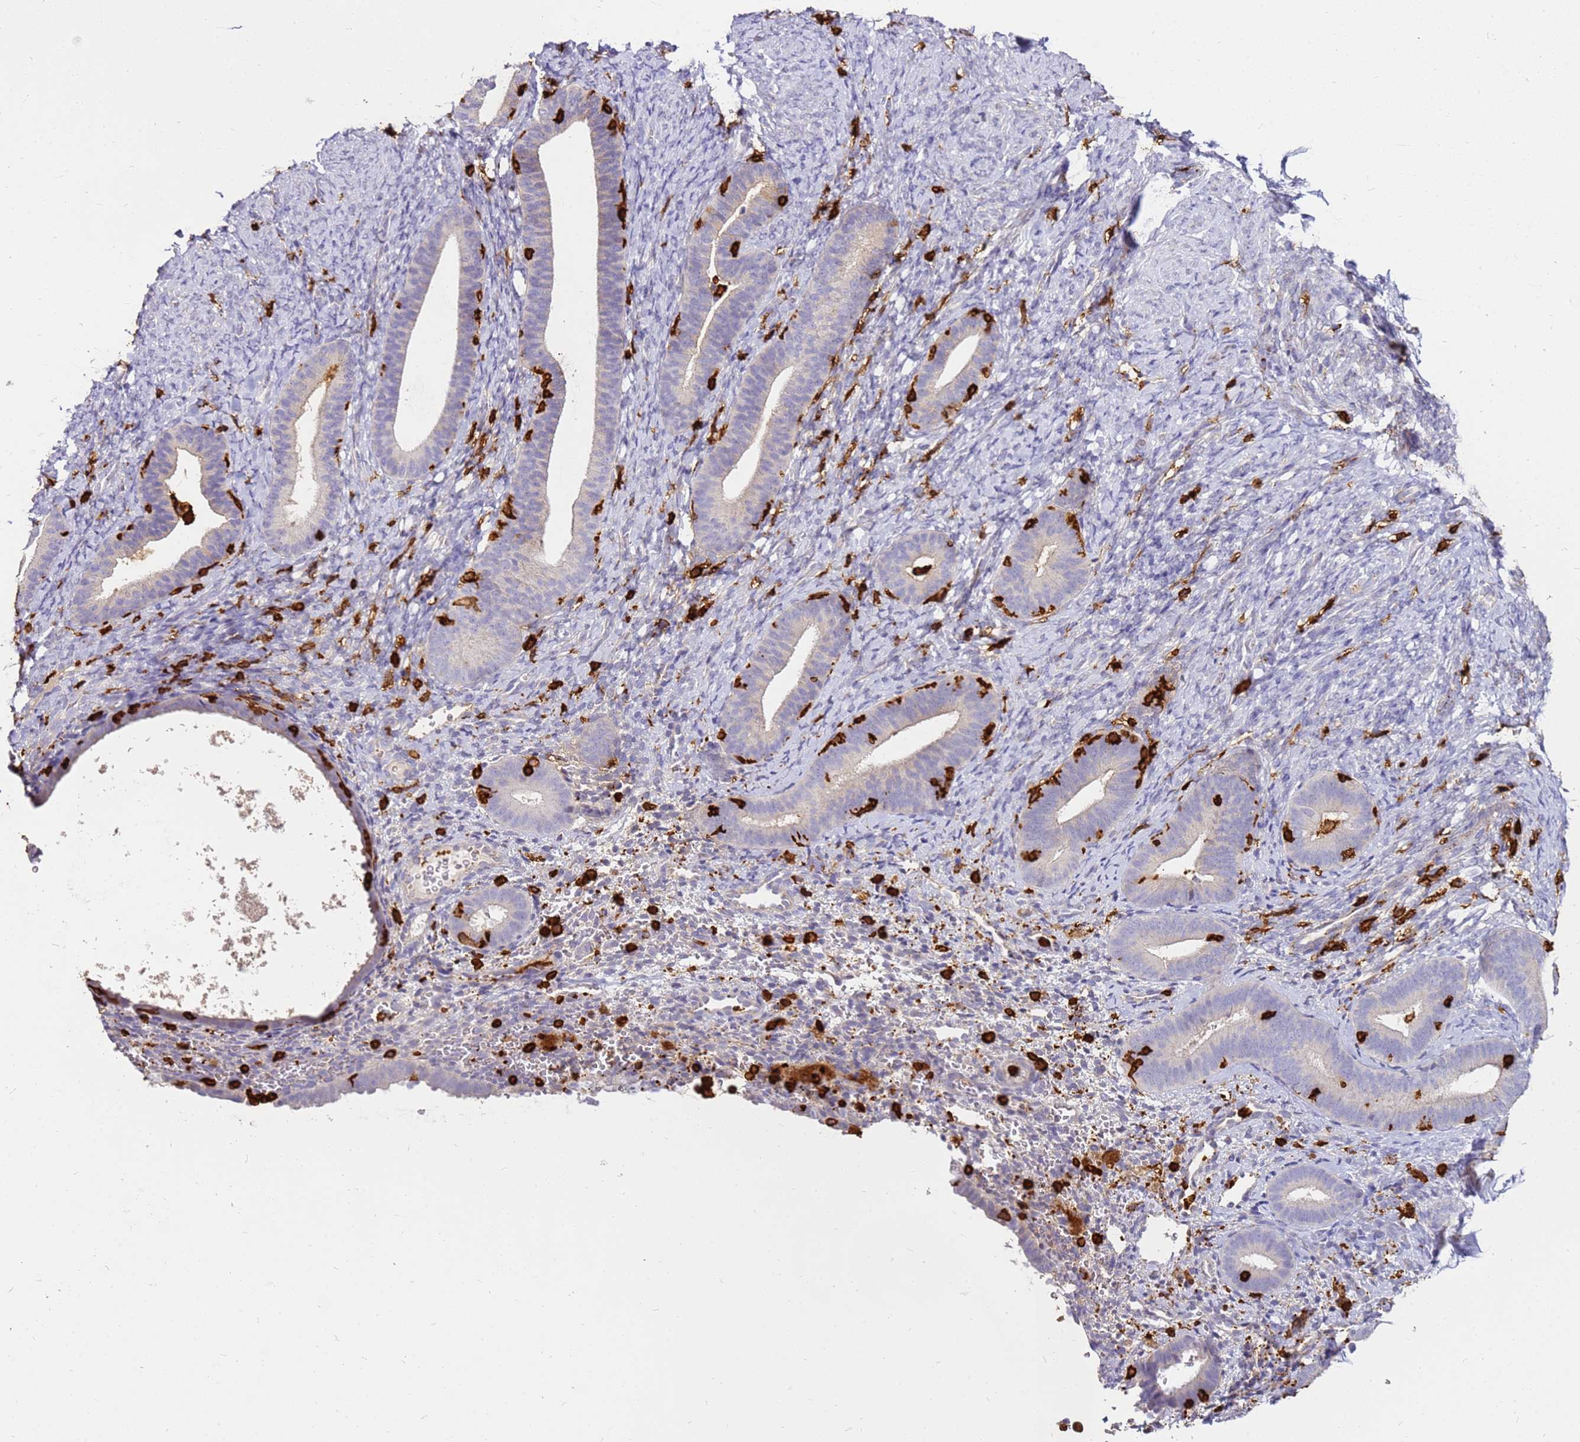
{"staining": {"intensity": "negative", "quantity": "none", "location": "none"}, "tissue": "endometrium", "cell_type": "Cells in endometrial stroma", "image_type": "normal", "snomed": [{"axis": "morphology", "description": "Normal tissue, NOS"}, {"axis": "topography", "description": "Endometrium"}], "caption": "A histopathology image of human endometrium is negative for staining in cells in endometrial stroma. (Stains: DAB (3,3'-diaminobenzidine) immunohistochemistry (IHC) with hematoxylin counter stain, Microscopy: brightfield microscopy at high magnification).", "gene": "CORO1A", "patient": {"sex": "female", "age": 65}}